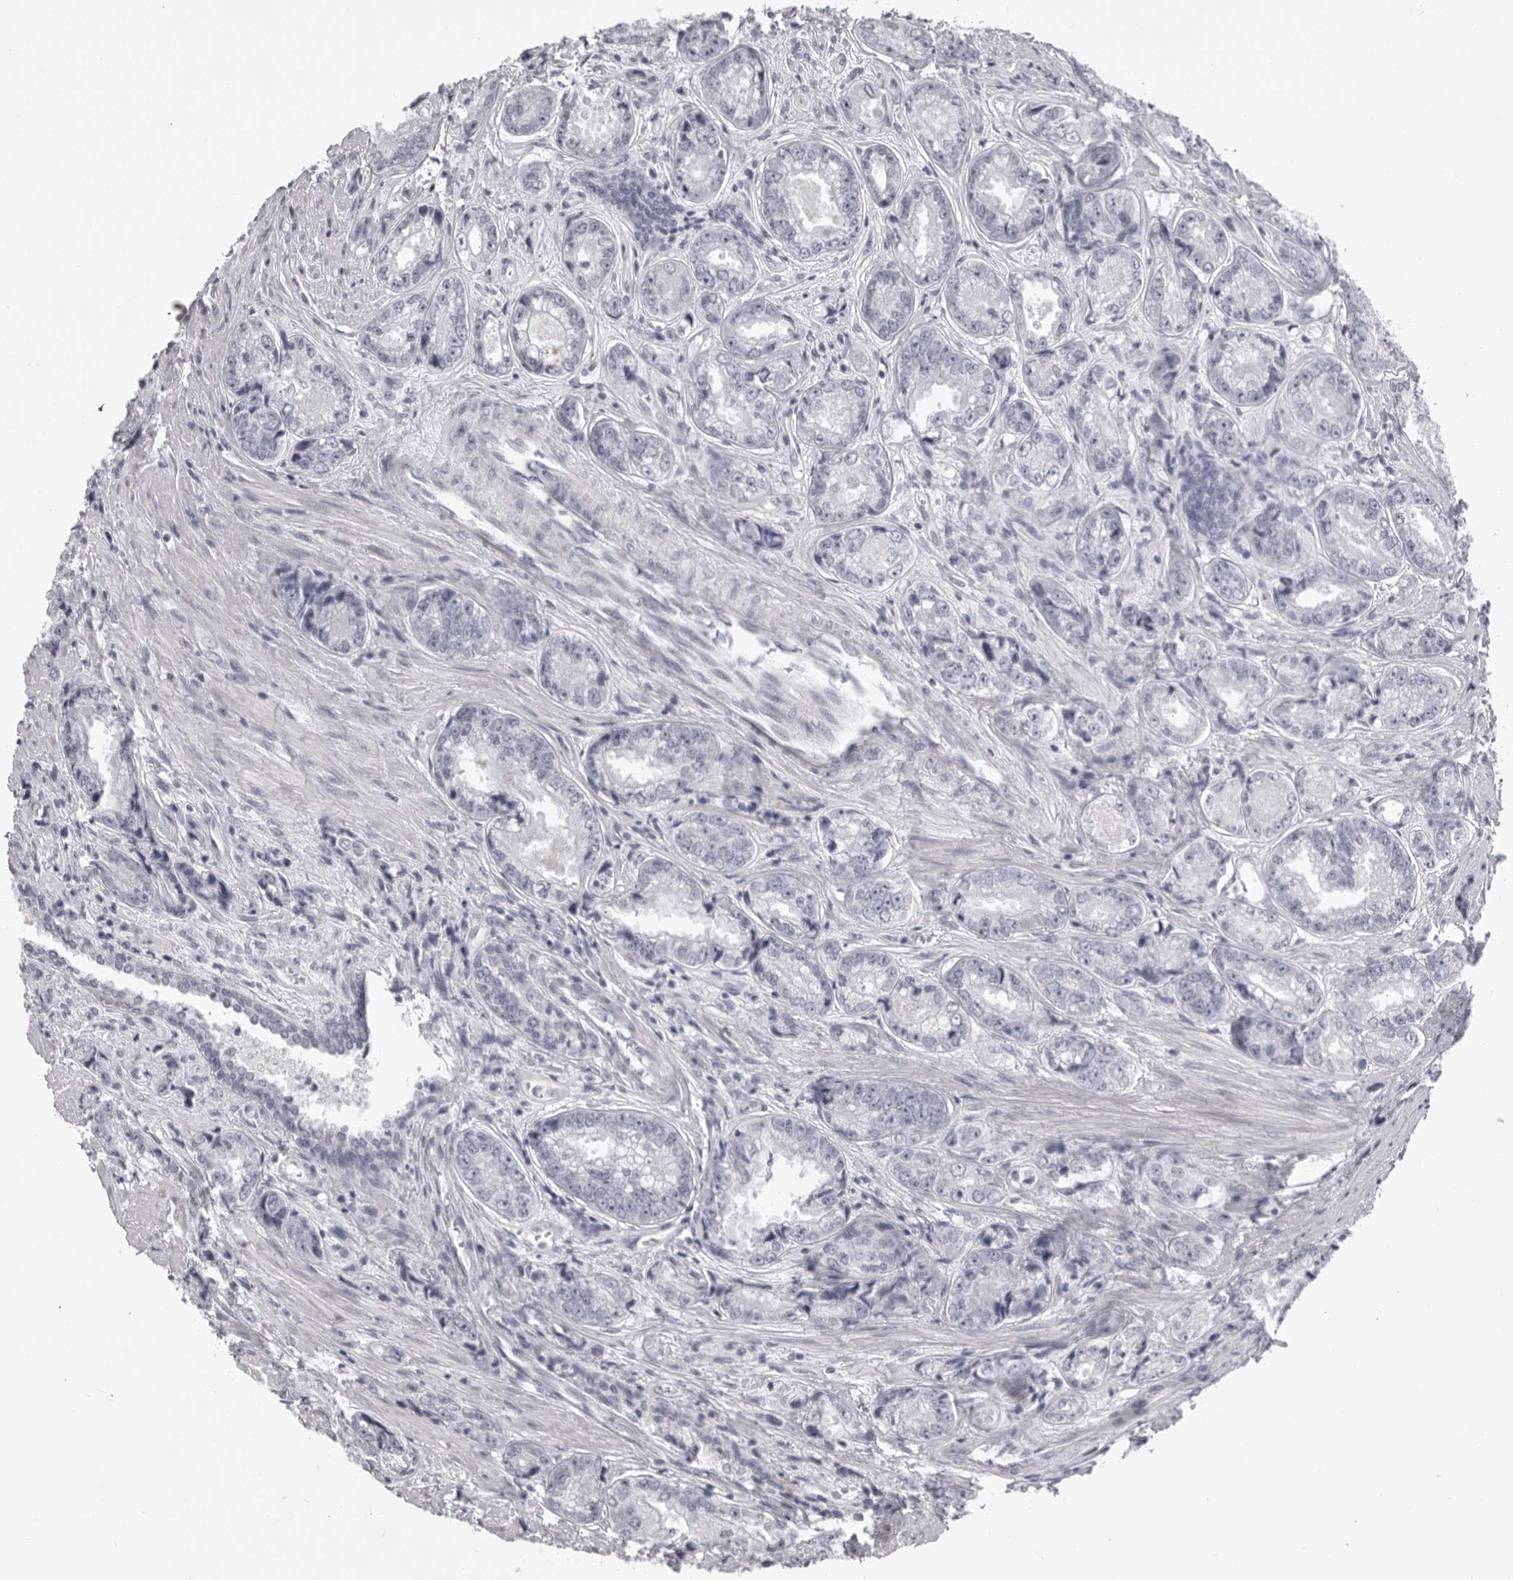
{"staining": {"intensity": "negative", "quantity": "none", "location": "none"}, "tissue": "prostate cancer", "cell_type": "Tumor cells", "image_type": "cancer", "snomed": [{"axis": "morphology", "description": "Adenocarcinoma, High grade"}, {"axis": "topography", "description": "Prostate"}], "caption": "Immunohistochemistry of human prostate high-grade adenocarcinoma displays no staining in tumor cells.", "gene": "EPHA10", "patient": {"sex": "male", "age": 61}}